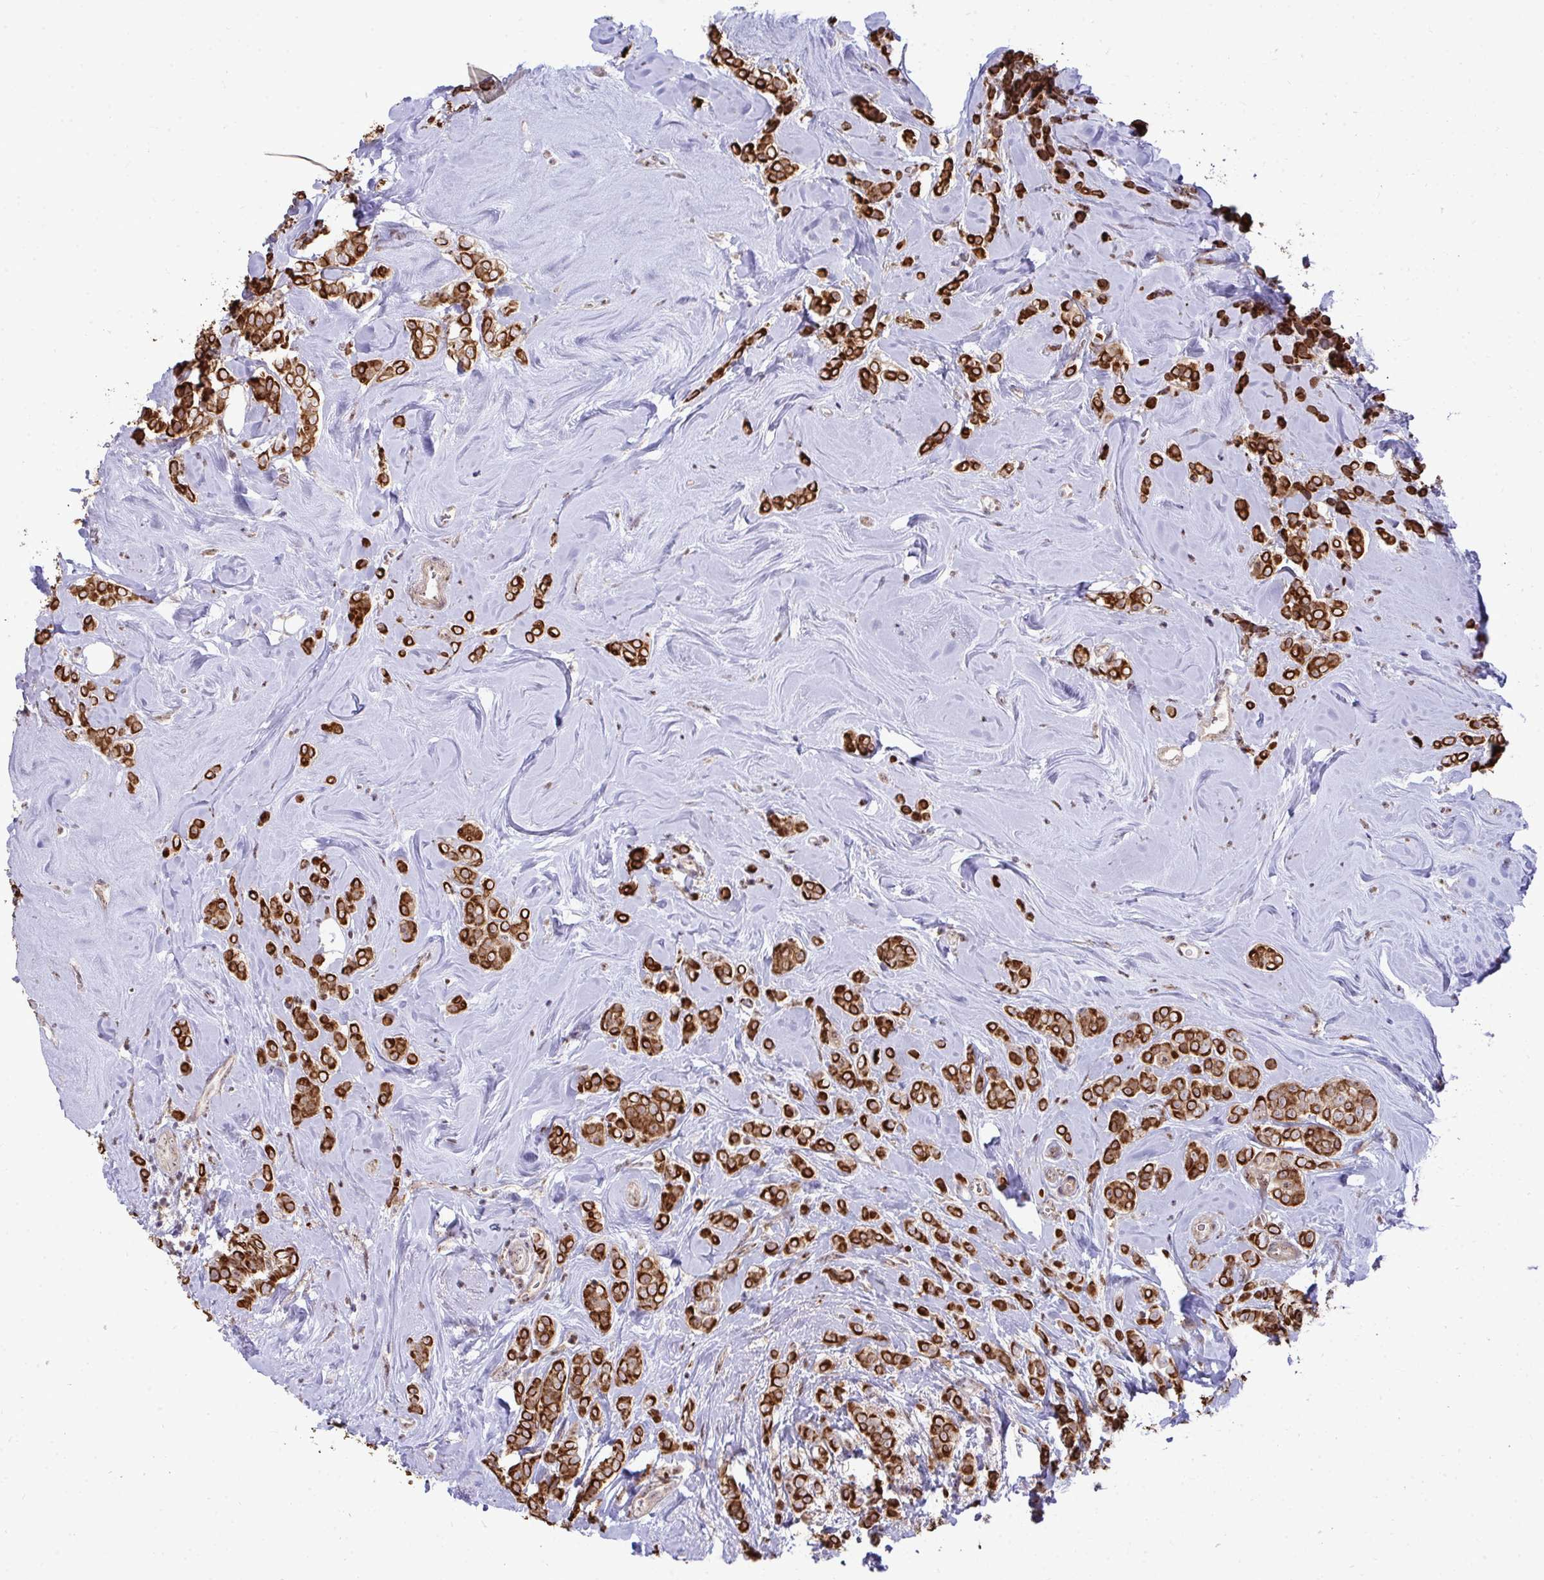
{"staining": {"intensity": "strong", "quantity": ">75%", "location": "cytoplasmic/membranous"}, "tissue": "breast cancer", "cell_type": "Tumor cells", "image_type": "cancer", "snomed": [{"axis": "morphology", "description": "Lobular carcinoma"}, {"axis": "topography", "description": "Breast"}], "caption": "Immunohistochemistry staining of lobular carcinoma (breast), which shows high levels of strong cytoplasmic/membranous expression in approximately >75% of tumor cells indicating strong cytoplasmic/membranous protein staining. The staining was performed using DAB (3,3'-diaminobenzidine) (brown) for protein detection and nuclei were counterstained in hematoxylin (blue).", "gene": "TRIM44", "patient": {"sex": "female", "age": 49}}